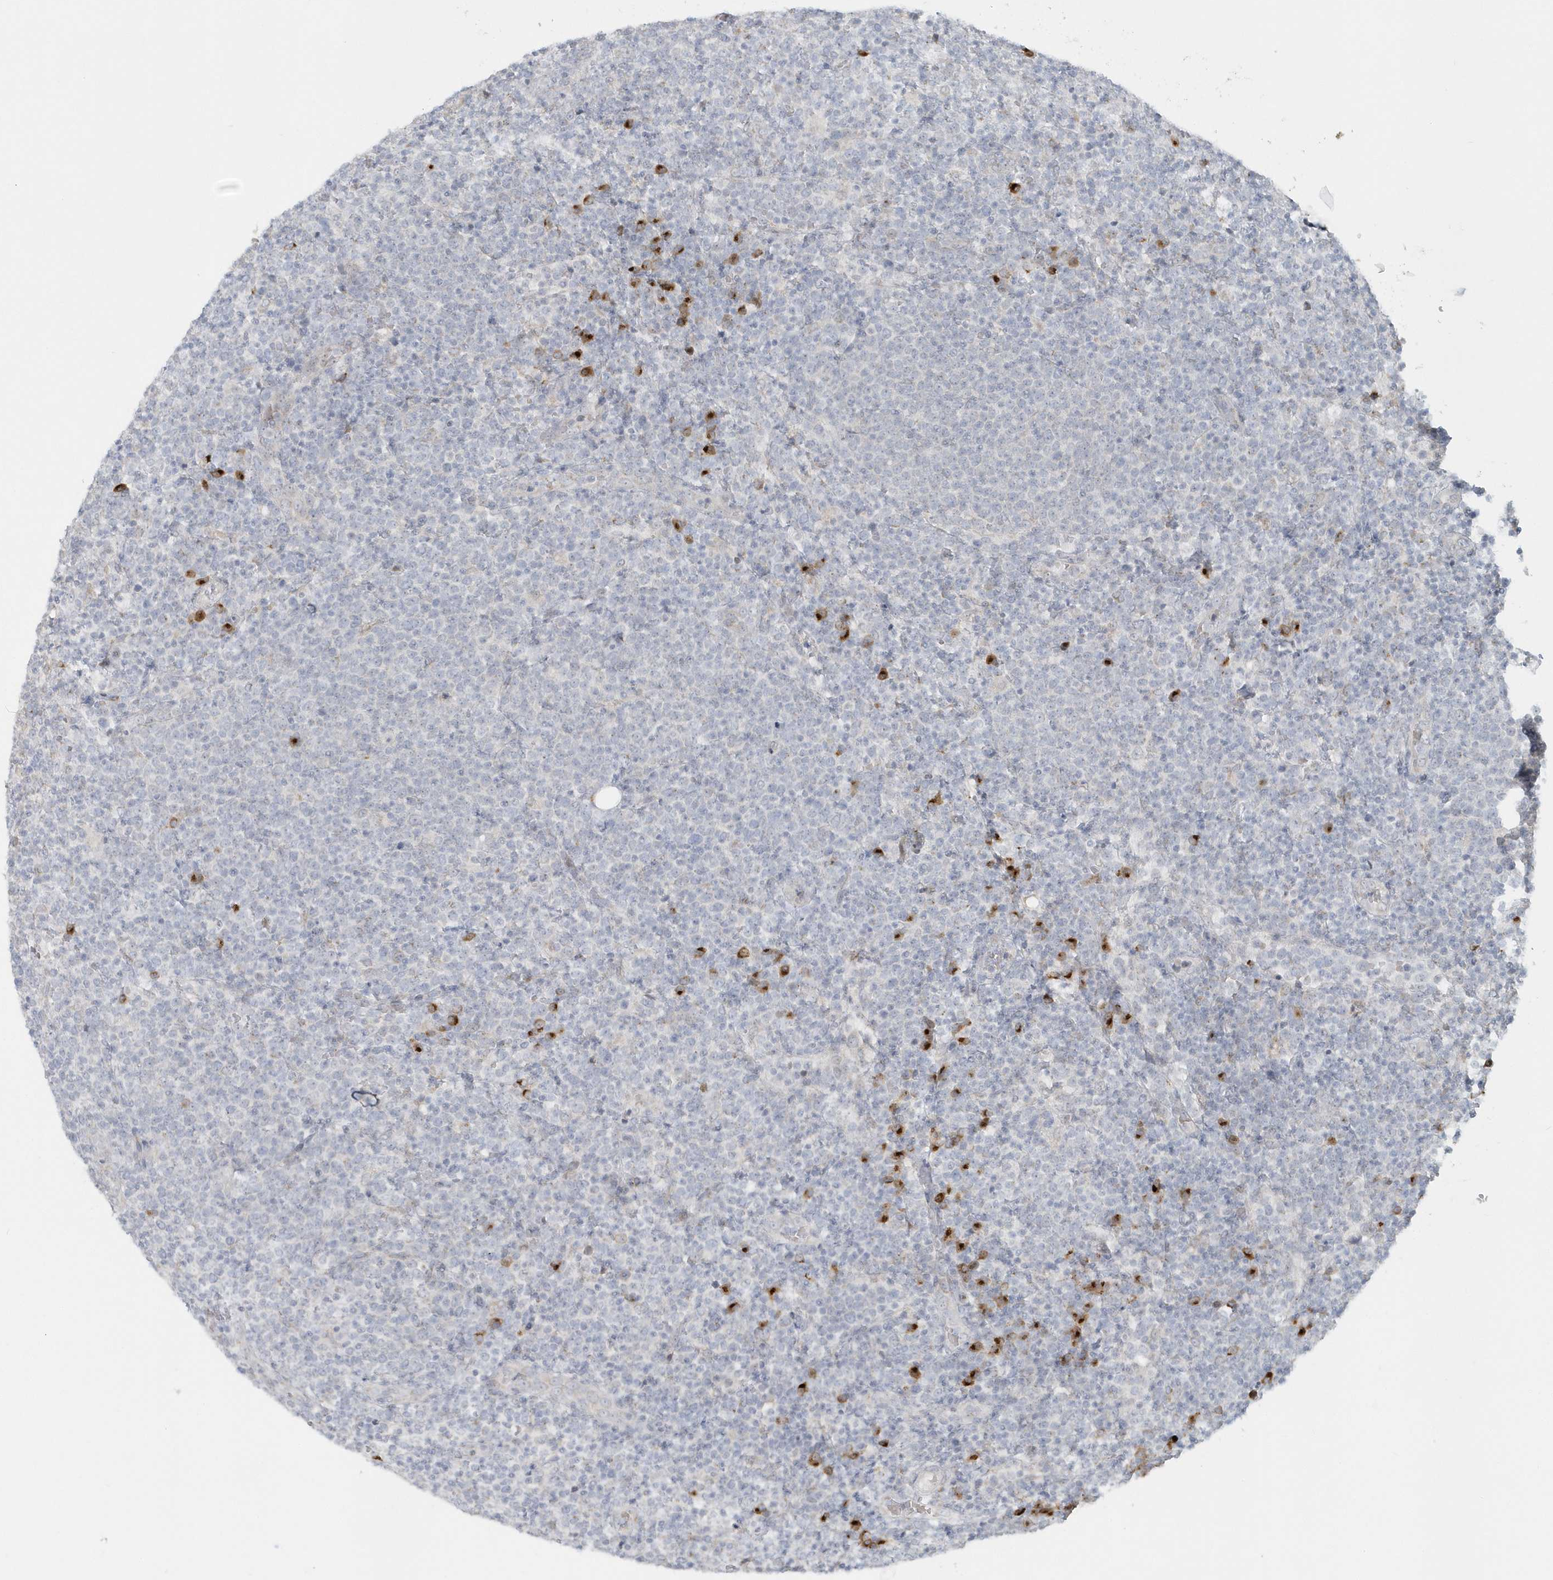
{"staining": {"intensity": "negative", "quantity": "none", "location": "none"}, "tissue": "lymphoma", "cell_type": "Tumor cells", "image_type": "cancer", "snomed": [{"axis": "morphology", "description": "Malignant lymphoma, non-Hodgkin's type, High grade"}, {"axis": "topography", "description": "Lymph node"}], "caption": "This is an IHC micrograph of human high-grade malignant lymphoma, non-Hodgkin's type. There is no expression in tumor cells.", "gene": "DHFR", "patient": {"sex": "male", "age": 61}}